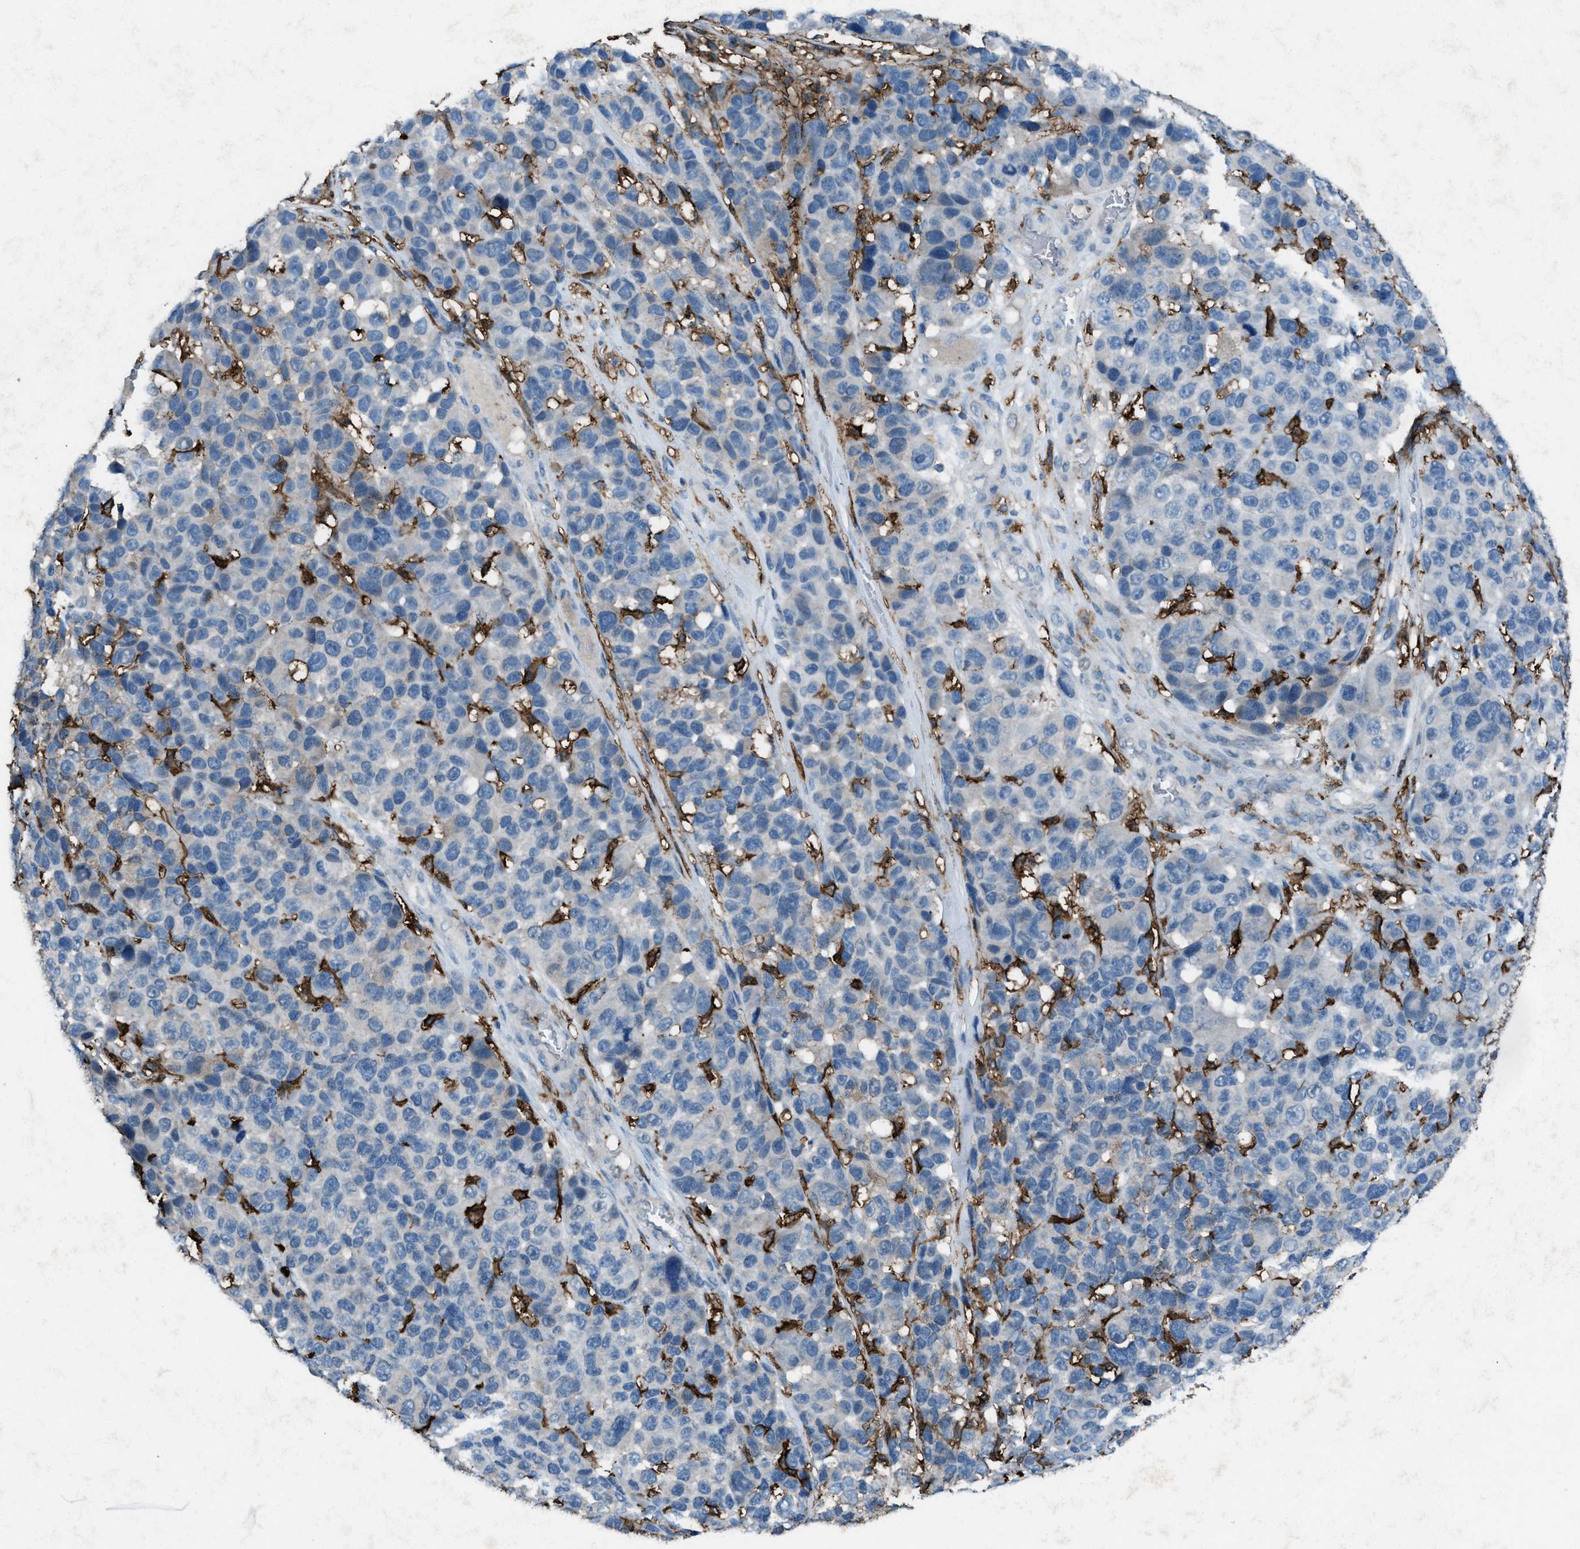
{"staining": {"intensity": "negative", "quantity": "none", "location": "none"}, "tissue": "melanoma", "cell_type": "Tumor cells", "image_type": "cancer", "snomed": [{"axis": "morphology", "description": "Malignant melanoma, NOS"}, {"axis": "topography", "description": "Skin"}], "caption": "There is no significant expression in tumor cells of melanoma.", "gene": "FCER1G", "patient": {"sex": "male", "age": 53}}